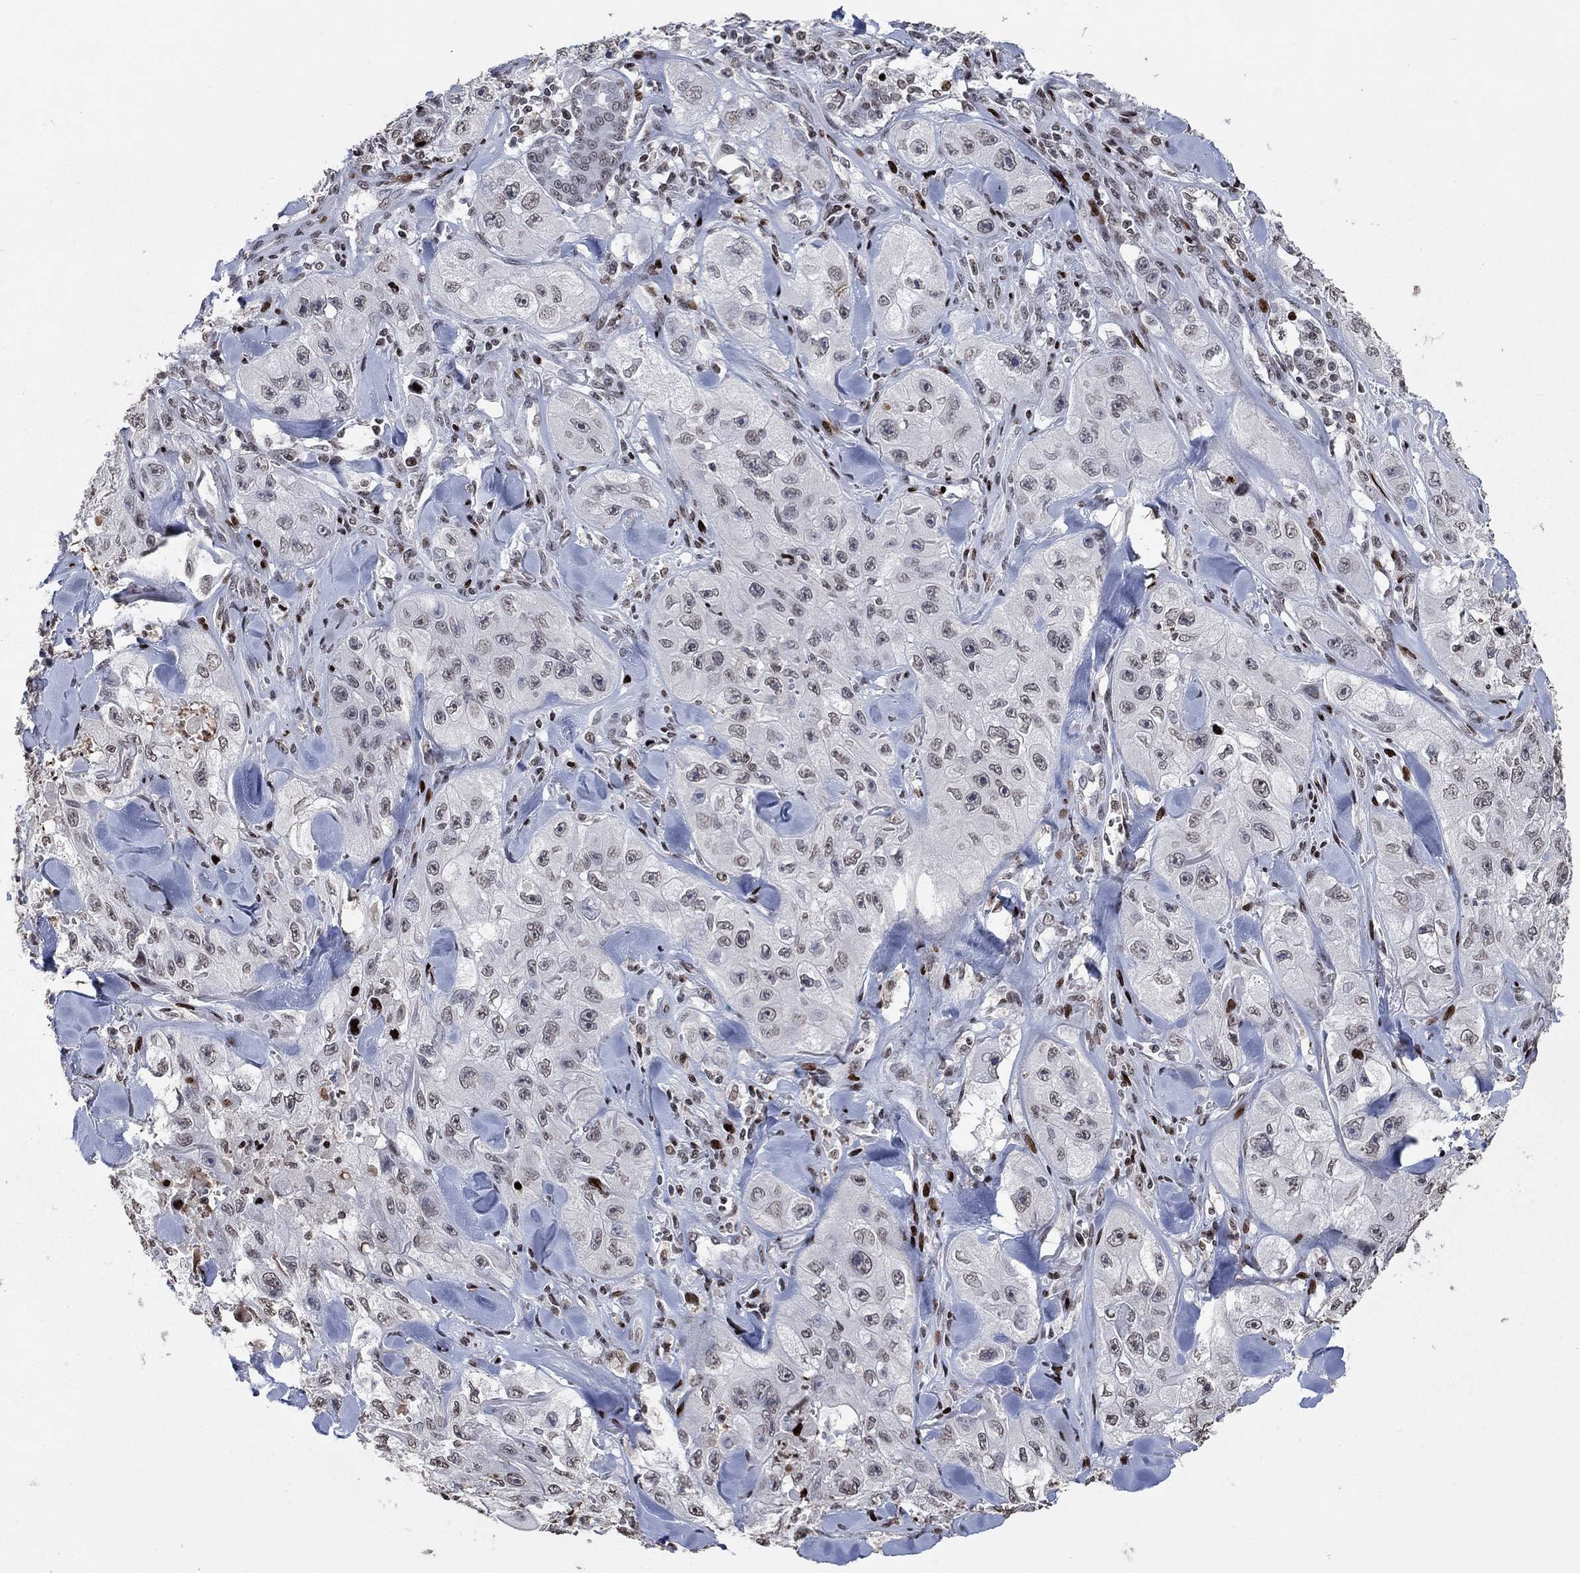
{"staining": {"intensity": "negative", "quantity": "none", "location": "none"}, "tissue": "skin cancer", "cell_type": "Tumor cells", "image_type": "cancer", "snomed": [{"axis": "morphology", "description": "Squamous cell carcinoma, NOS"}, {"axis": "topography", "description": "Skin"}, {"axis": "topography", "description": "Subcutis"}], "caption": "Immunohistochemistry histopathology image of human squamous cell carcinoma (skin) stained for a protein (brown), which displays no expression in tumor cells.", "gene": "SRSF3", "patient": {"sex": "male", "age": 73}}